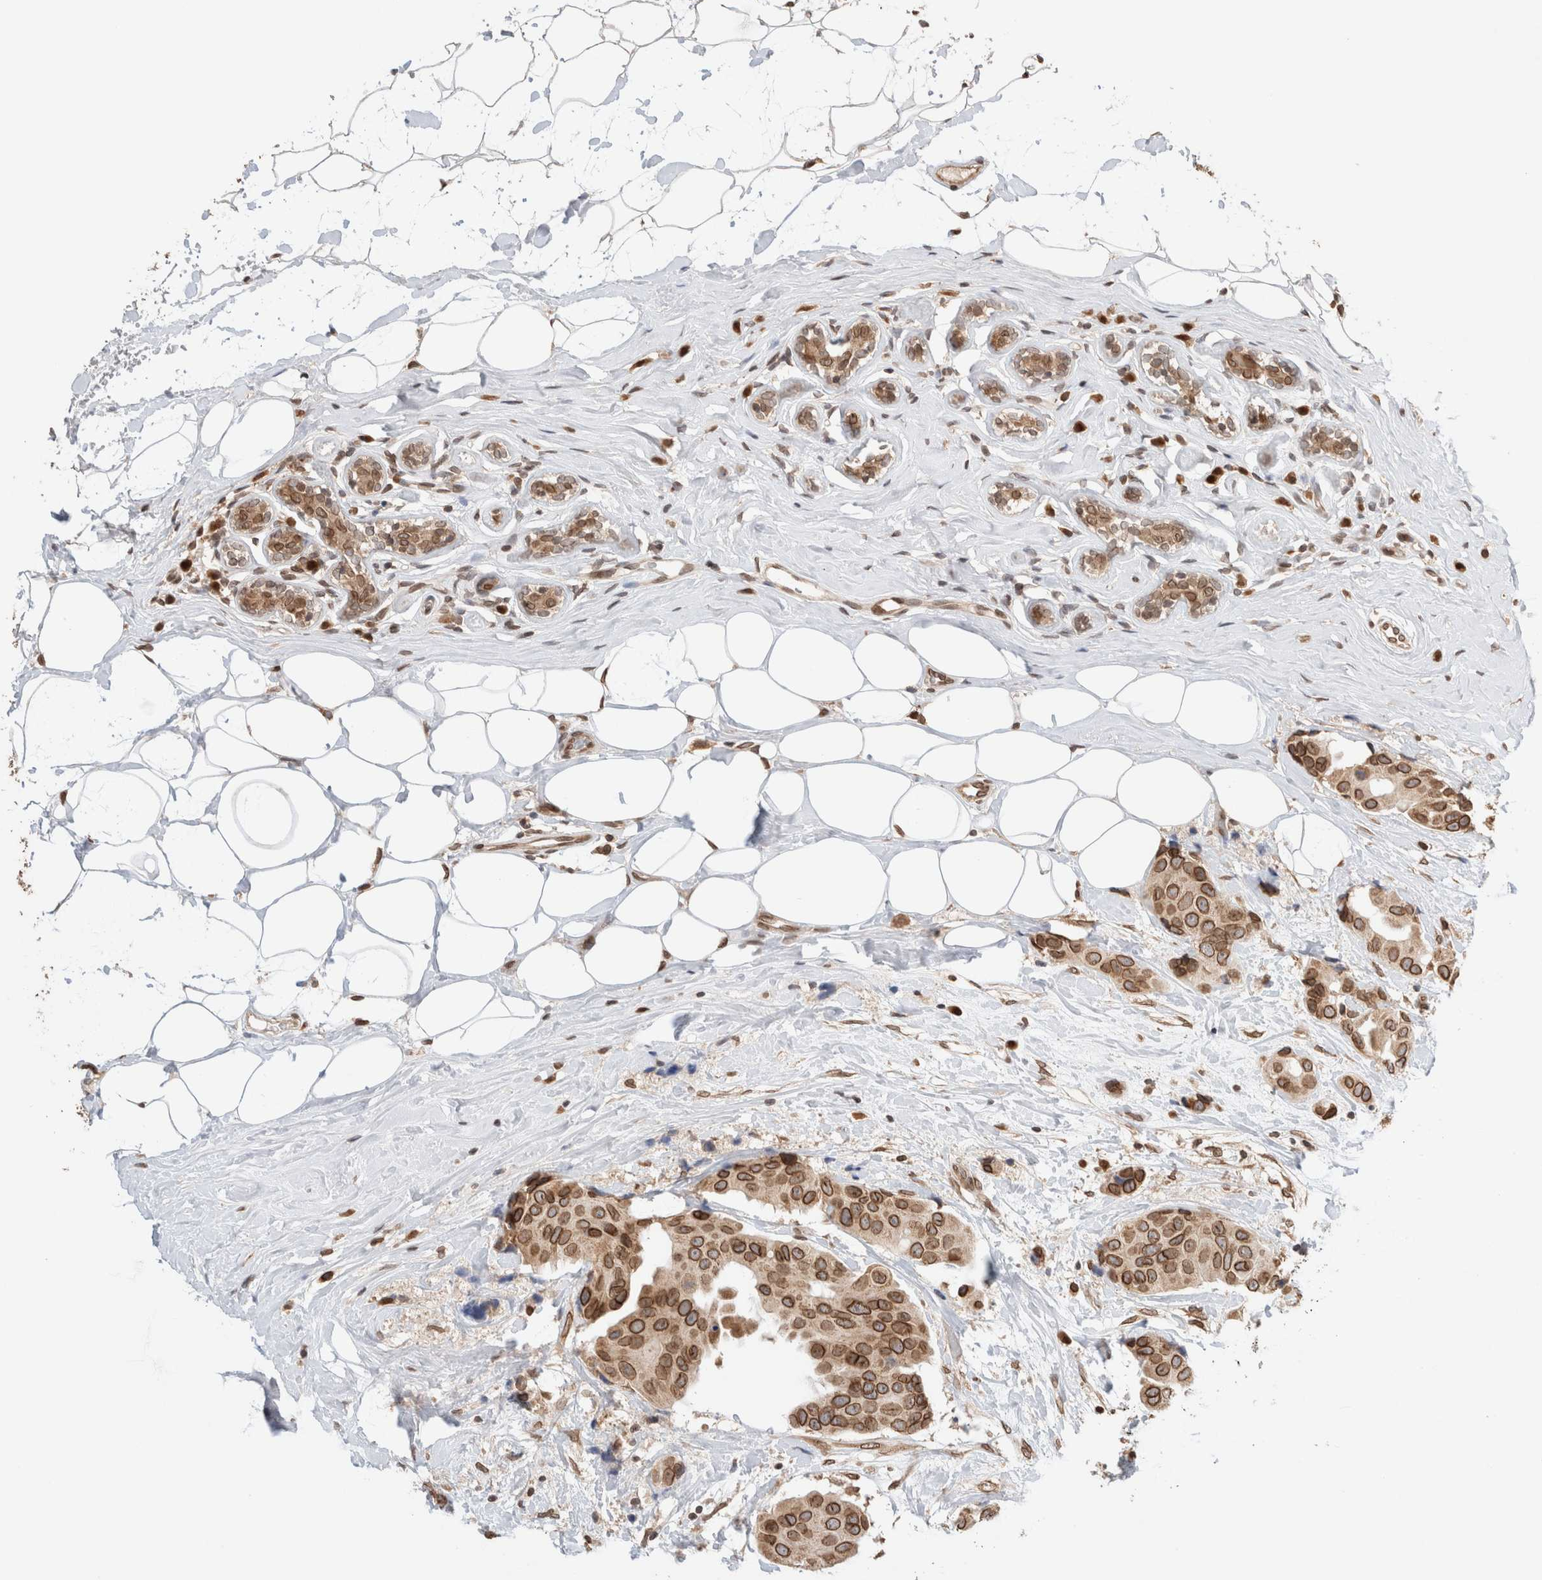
{"staining": {"intensity": "strong", "quantity": ">75%", "location": "cytoplasmic/membranous,nuclear"}, "tissue": "breast cancer", "cell_type": "Tumor cells", "image_type": "cancer", "snomed": [{"axis": "morphology", "description": "Normal tissue, NOS"}, {"axis": "morphology", "description": "Duct carcinoma"}, {"axis": "topography", "description": "Breast"}], "caption": "Immunohistochemical staining of human breast intraductal carcinoma displays high levels of strong cytoplasmic/membranous and nuclear staining in approximately >75% of tumor cells.", "gene": "TPR", "patient": {"sex": "female", "age": 39}}